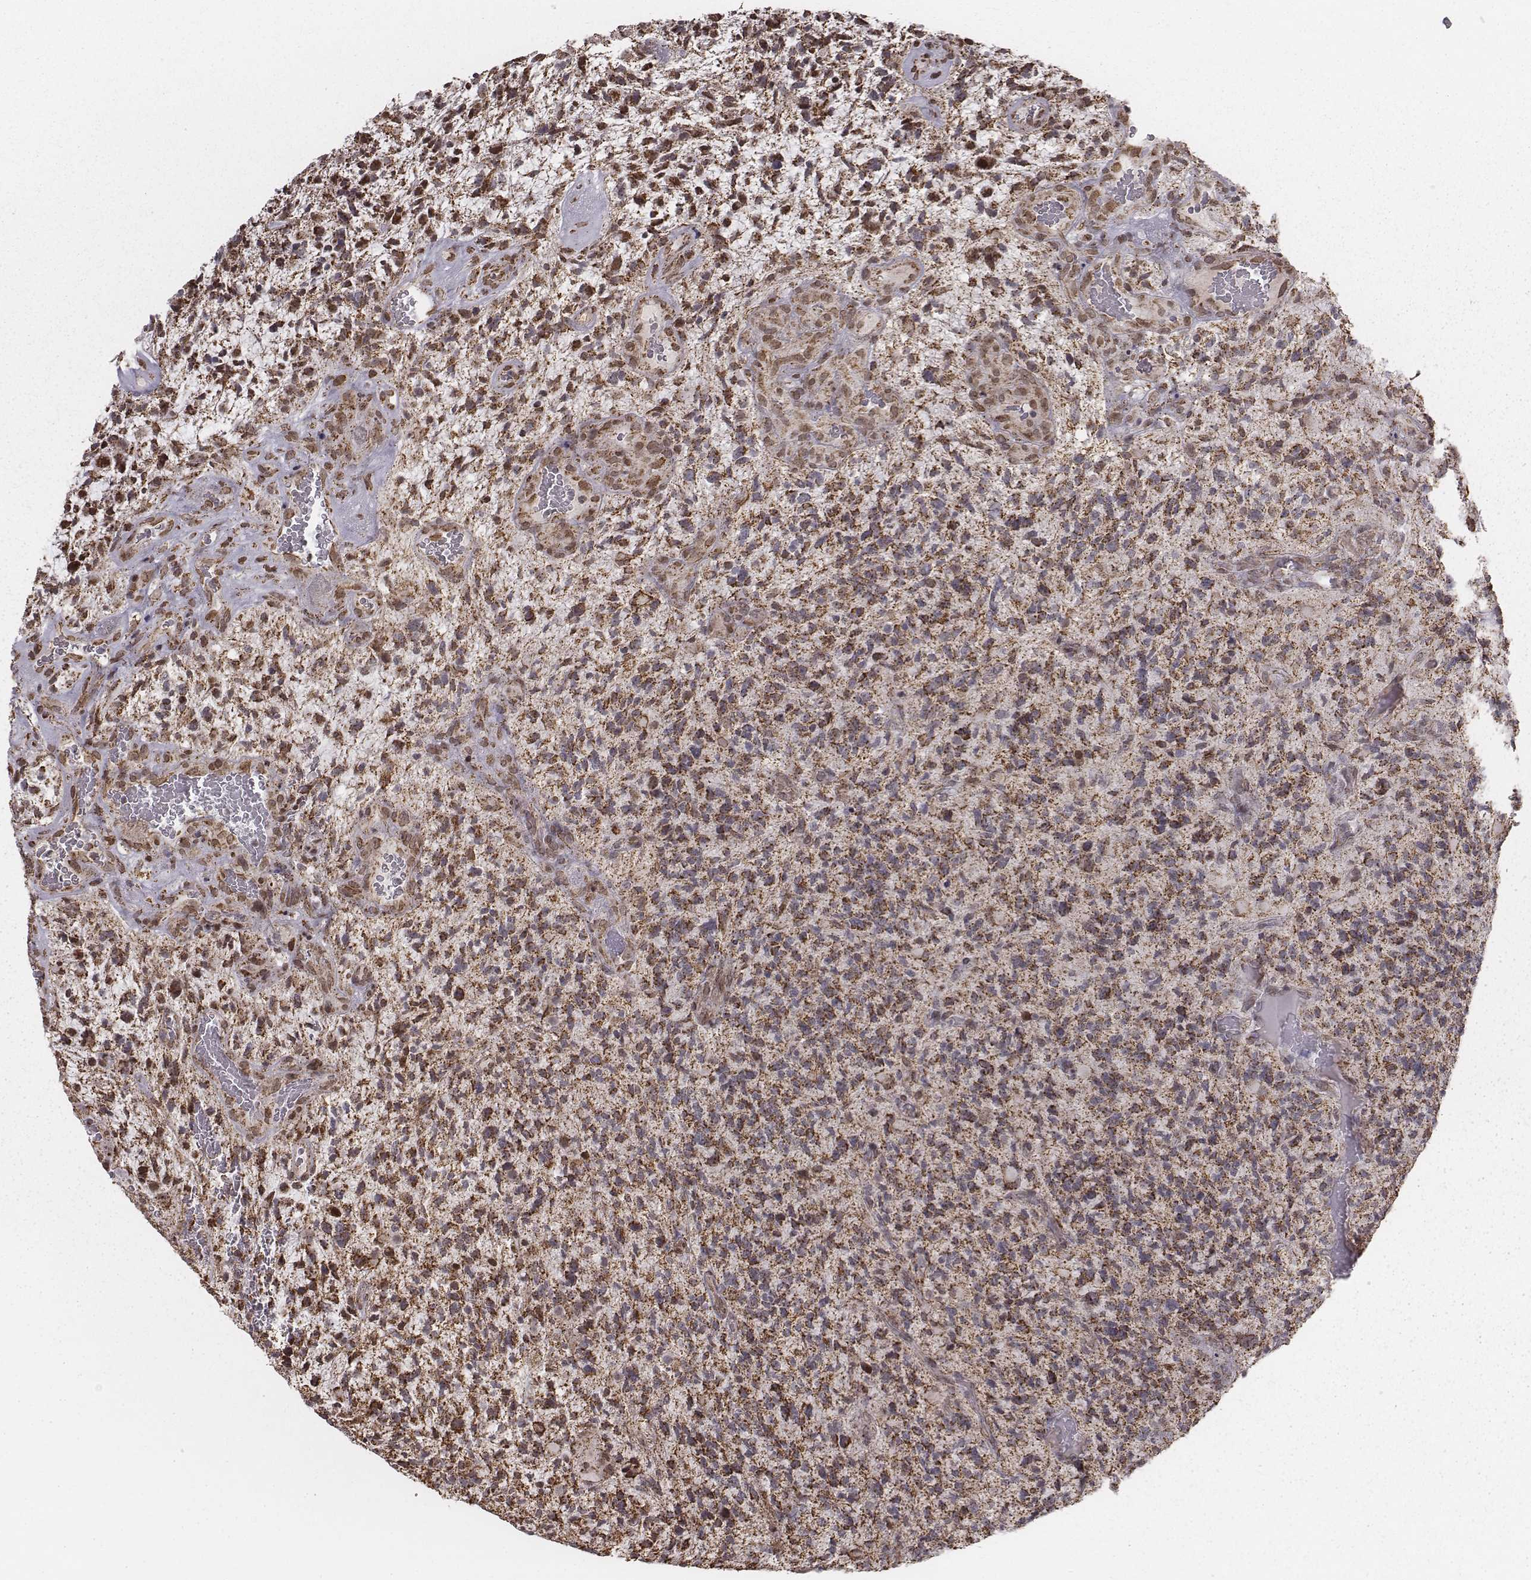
{"staining": {"intensity": "moderate", "quantity": ">75%", "location": "cytoplasmic/membranous"}, "tissue": "glioma", "cell_type": "Tumor cells", "image_type": "cancer", "snomed": [{"axis": "morphology", "description": "Glioma, malignant, High grade"}, {"axis": "topography", "description": "Brain"}], "caption": "Malignant glioma (high-grade) stained with a brown dye shows moderate cytoplasmic/membranous positive positivity in approximately >75% of tumor cells.", "gene": "ACOT2", "patient": {"sex": "female", "age": 71}}